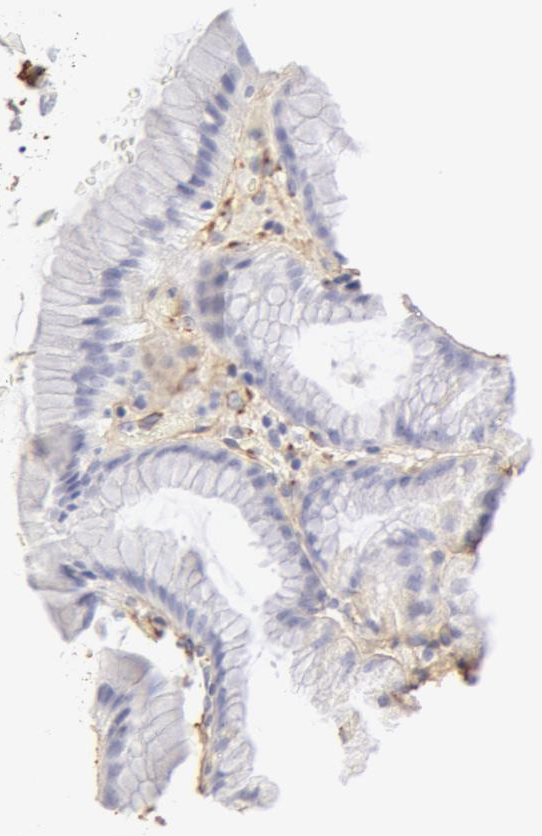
{"staining": {"intensity": "negative", "quantity": "none", "location": "none"}, "tissue": "small intestine", "cell_type": "Glandular cells", "image_type": "normal", "snomed": [{"axis": "morphology", "description": "Normal tissue, NOS"}, {"axis": "topography", "description": "Small intestine"}], "caption": "Immunohistochemistry photomicrograph of unremarkable small intestine: small intestine stained with DAB (3,3'-diaminobenzidine) demonstrates no significant protein expression in glandular cells.", "gene": "COL4A1", "patient": {"sex": "female", "age": 37}}